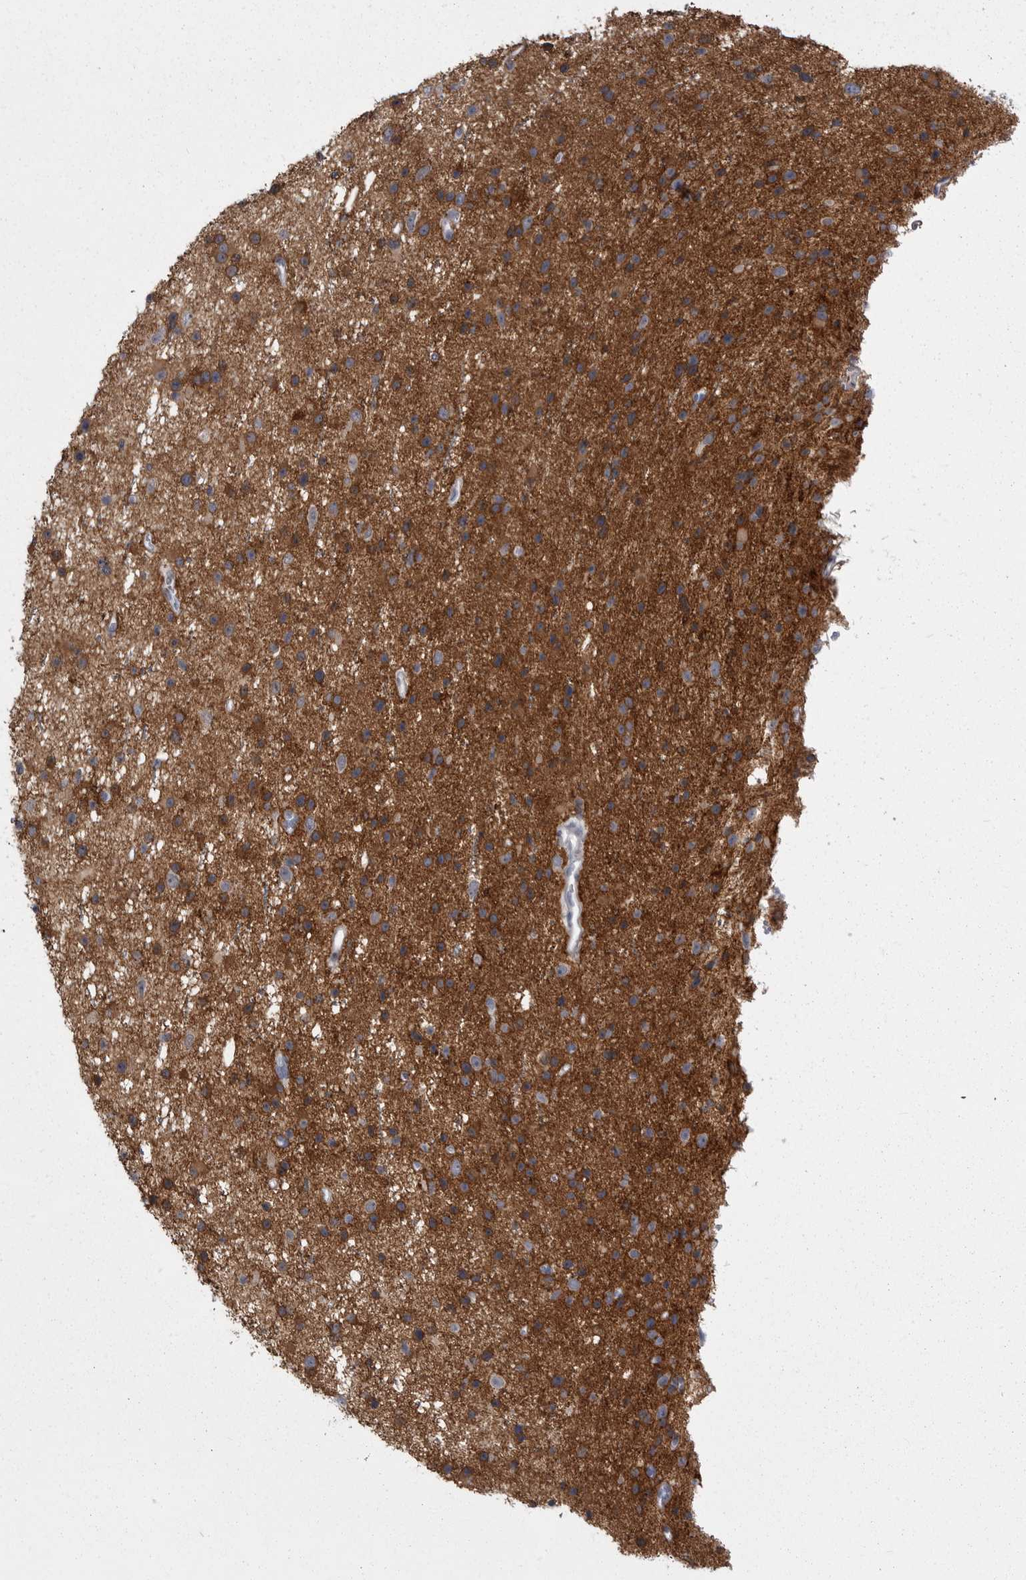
{"staining": {"intensity": "moderate", "quantity": "25%-75%", "location": "cytoplasmic/membranous"}, "tissue": "glioma", "cell_type": "Tumor cells", "image_type": "cancer", "snomed": [{"axis": "morphology", "description": "Glioma, malignant, Low grade"}, {"axis": "topography", "description": "Cerebral cortex"}], "caption": "Tumor cells show medium levels of moderate cytoplasmic/membranous staining in about 25%-75% of cells in human glioma.", "gene": "ANK2", "patient": {"sex": "female", "age": 39}}